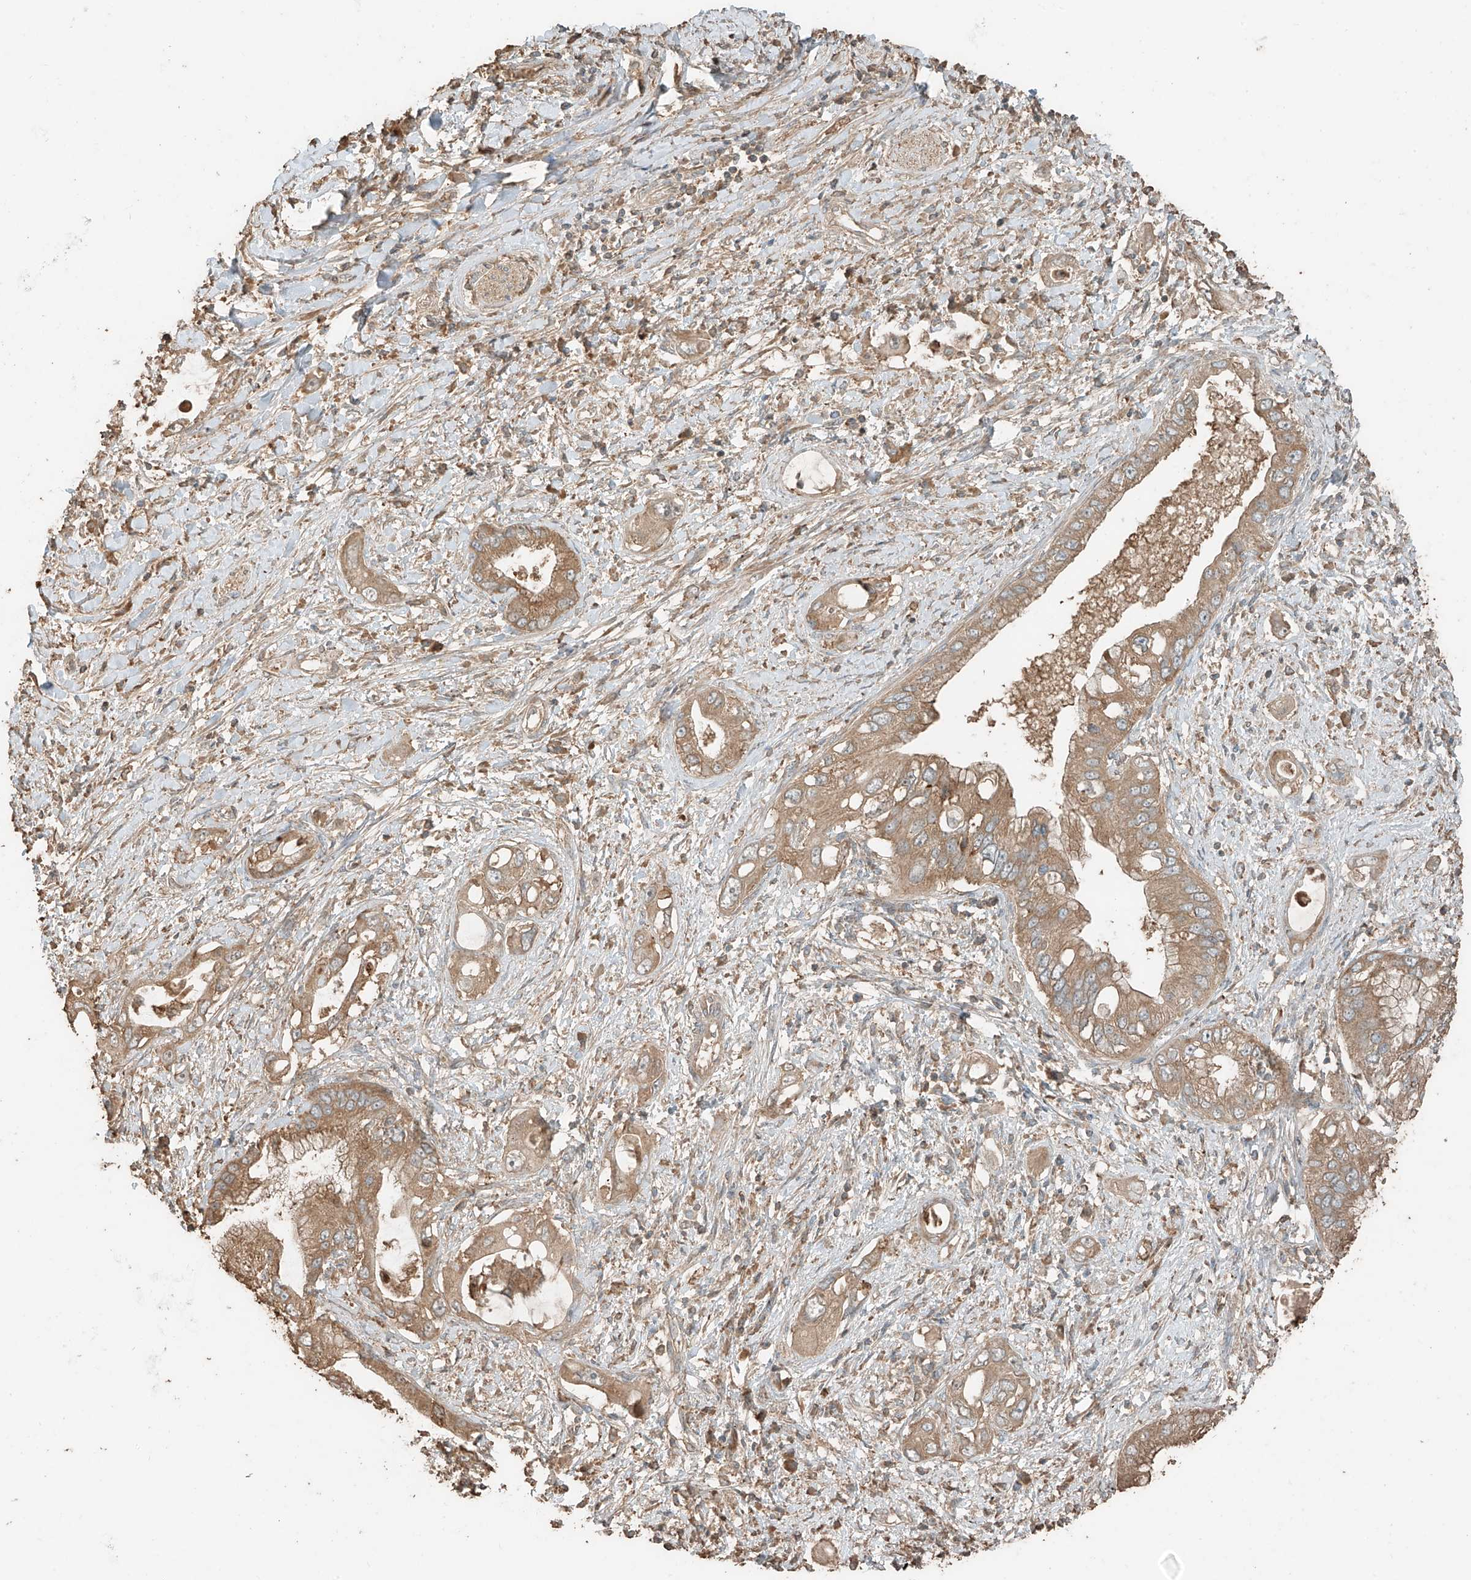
{"staining": {"intensity": "moderate", "quantity": ">75%", "location": "cytoplasmic/membranous"}, "tissue": "pancreatic cancer", "cell_type": "Tumor cells", "image_type": "cancer", "snomed": [{"axis": "morphology", "description": "Inflammation, NOS"}, {"axis": "morphology", "description": "Adenocarcinoma, NOS"}, {"axis": "topography", "description": "Pancreas"}], "caption": "IHC of human adenocarcinoma (pancreatic) demonstrates medium levels of moderate cytoplasmic/membranous expression in approximately >75% of tumor cells.", "gene": "RFTN2", "patient": {"sex": "female", "age": 56}}